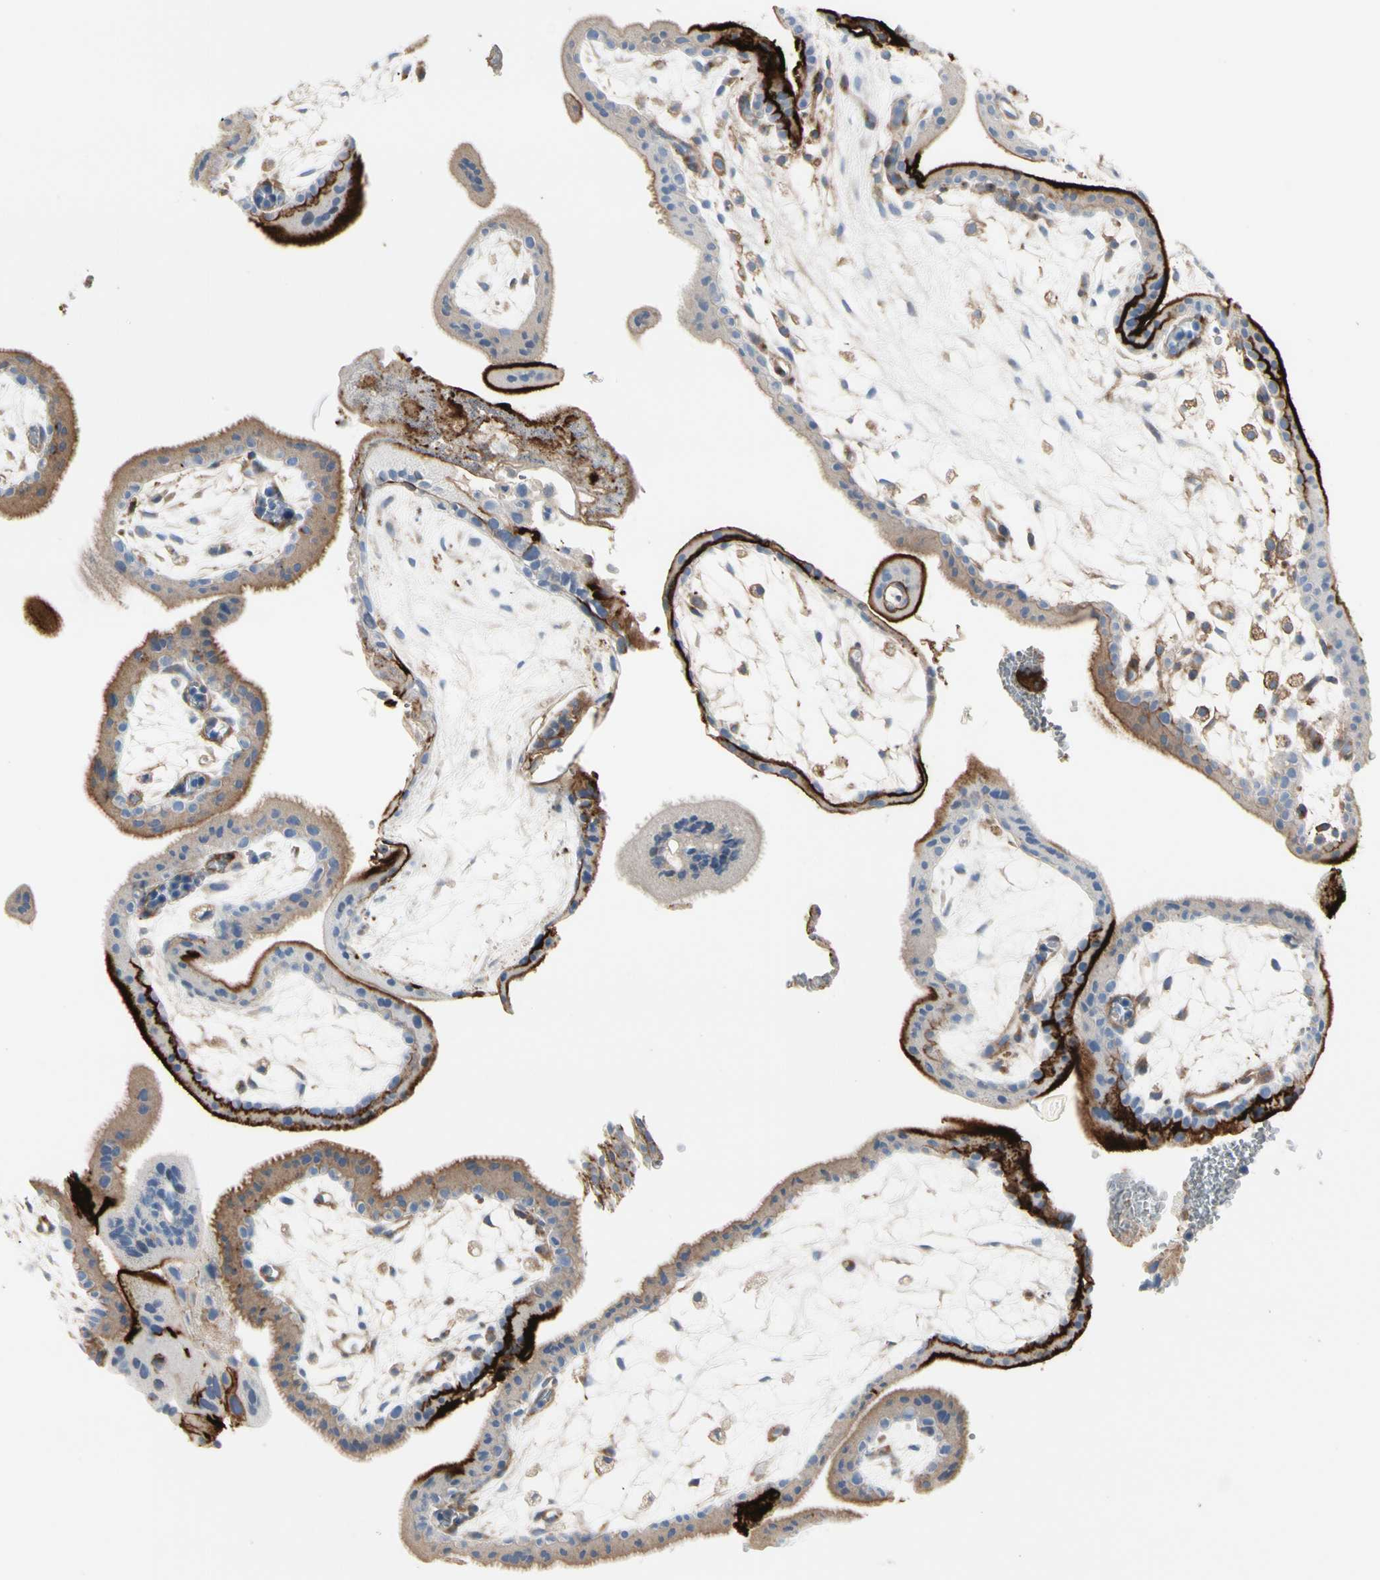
{"staining": {"intensity": "negative", "quantity": "none", "location": "none"}, "tissue": "placenta", "cell_type": "Decidual cells", "image_type": "normal", "snomed": [{"axis": "morphology", "description": "Normal tissue, NOS"}, {"axis": "topography", "description": "Placenta"}], "caption": "Immunohistochemistry (IHC) micrograph of unremarkable placenta: human placenta stained with DAB (3,3'-diaminobenzidine) shows no significant protein staining in decidual cells. (DAB (3,3'-diaminobenzidine) immunohistochemistry (IHC) with hematoxylin counter stain).", "gene": "CLEC2B", "patient": {"sex": "female", "age": 35}}